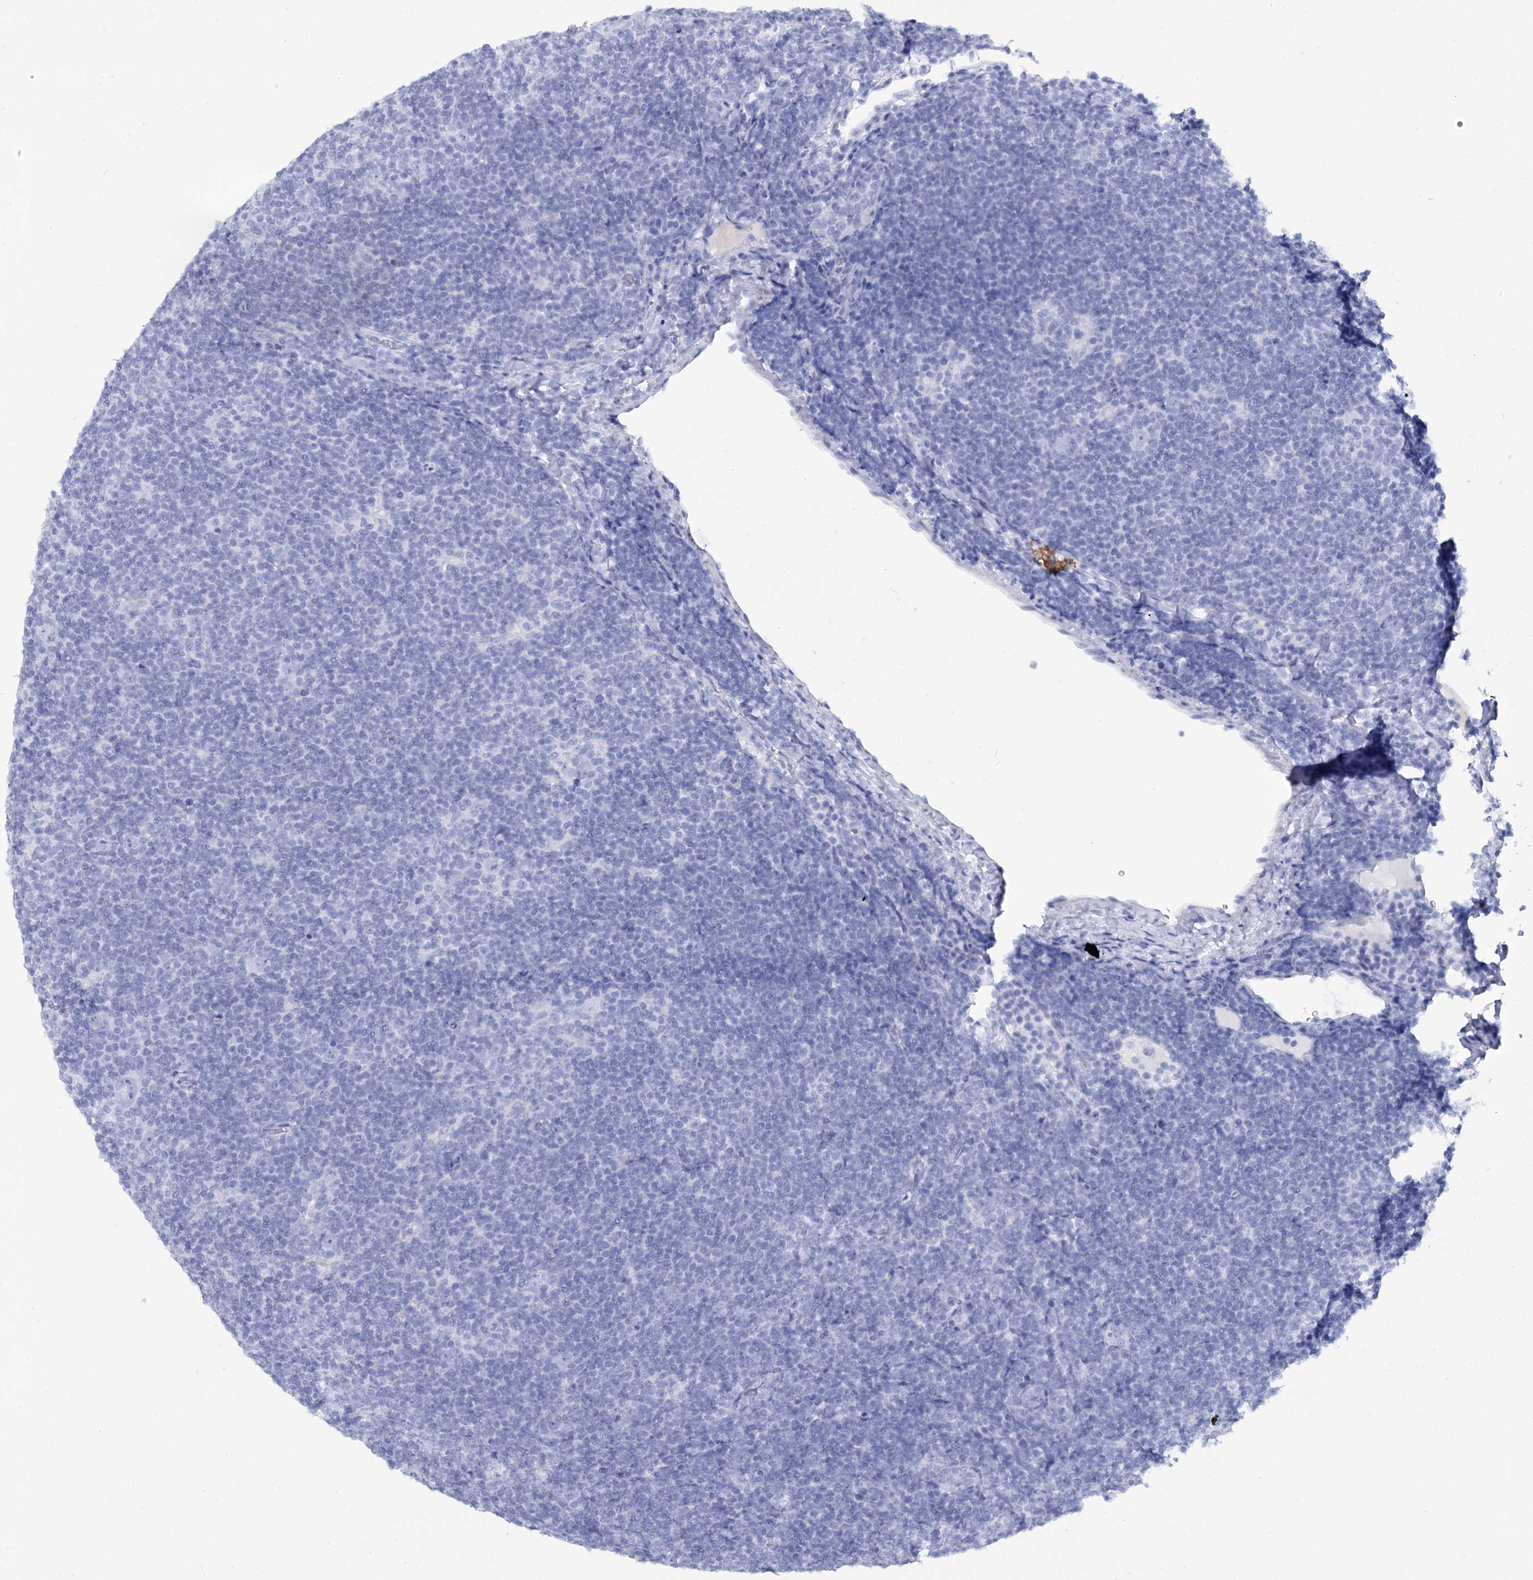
{"staining": {"intensity": "negative", "quantity": "none", "location": "none"}, "tissue": "lymphoma", "cell_type": "Tumor cells", "image_type": "cancer", "snomed": [{"axis": "morphology", "description": "Hodgkin's disease, NOS"}, {"axis": "topography", "description": "Lymph node"}], "caption": "Immunohistochemical staining of Hodgkin's disease shows no significant staining in tumor cells.", "gene": "RNF186", "patient": {"sex": "female", "age": 57}}